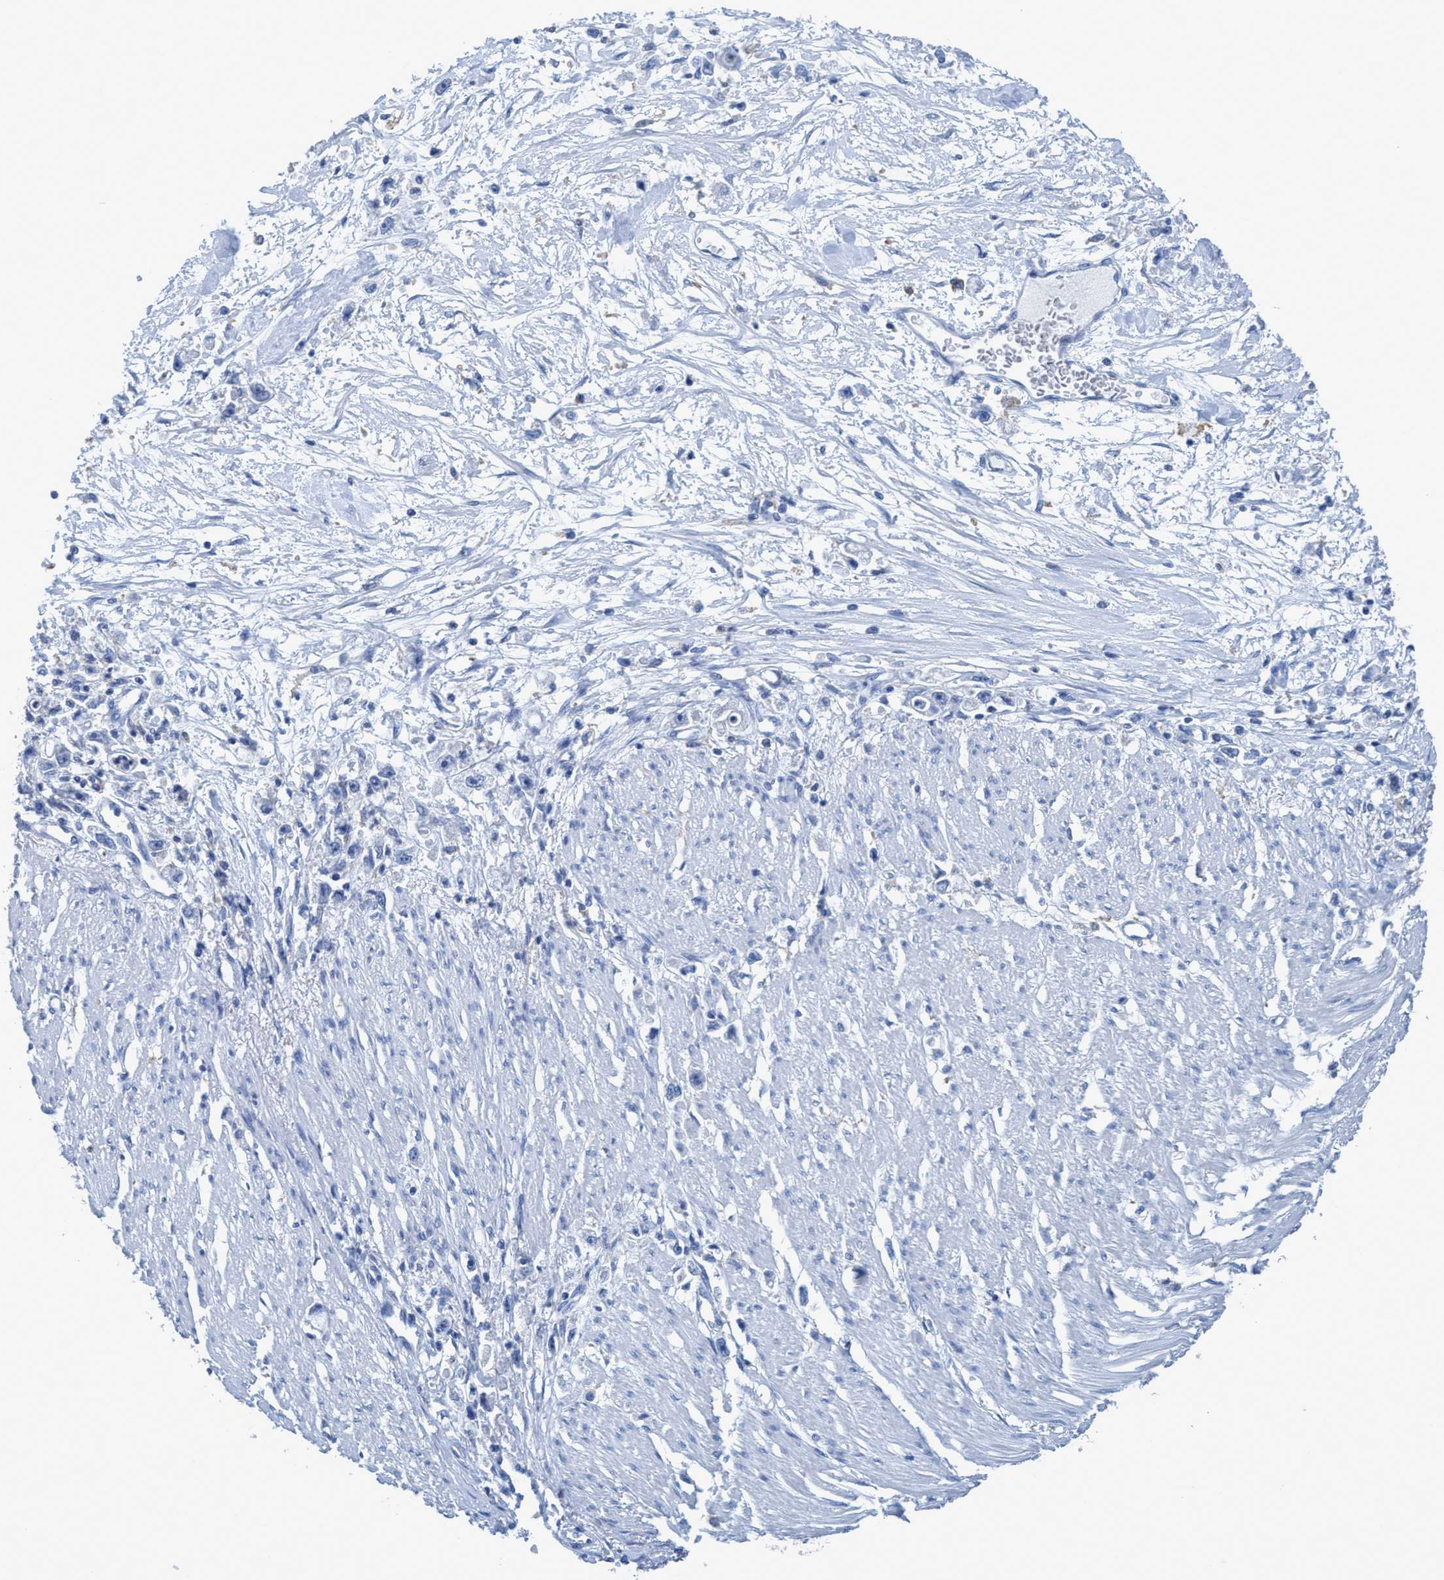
{"staining": {"intensity": "negative", "quantity": "none", "location": "none"}, "tissue": "stomach cancer", "cell_type": "Tumor cells", "image_type": "cancer", "snomed": [{"axis": "morphology", "description": "Adenocarcinoma, NOS"}, {"axis": "topography", "description": "Stomach"}], "caption": "An immunohistochemistry micrograph of stomach cancer is shown. There is no staining in tumor cells of stomach cancer.", "gene": "DNAI1", "patient": {"sex": "female", "age": 59}}